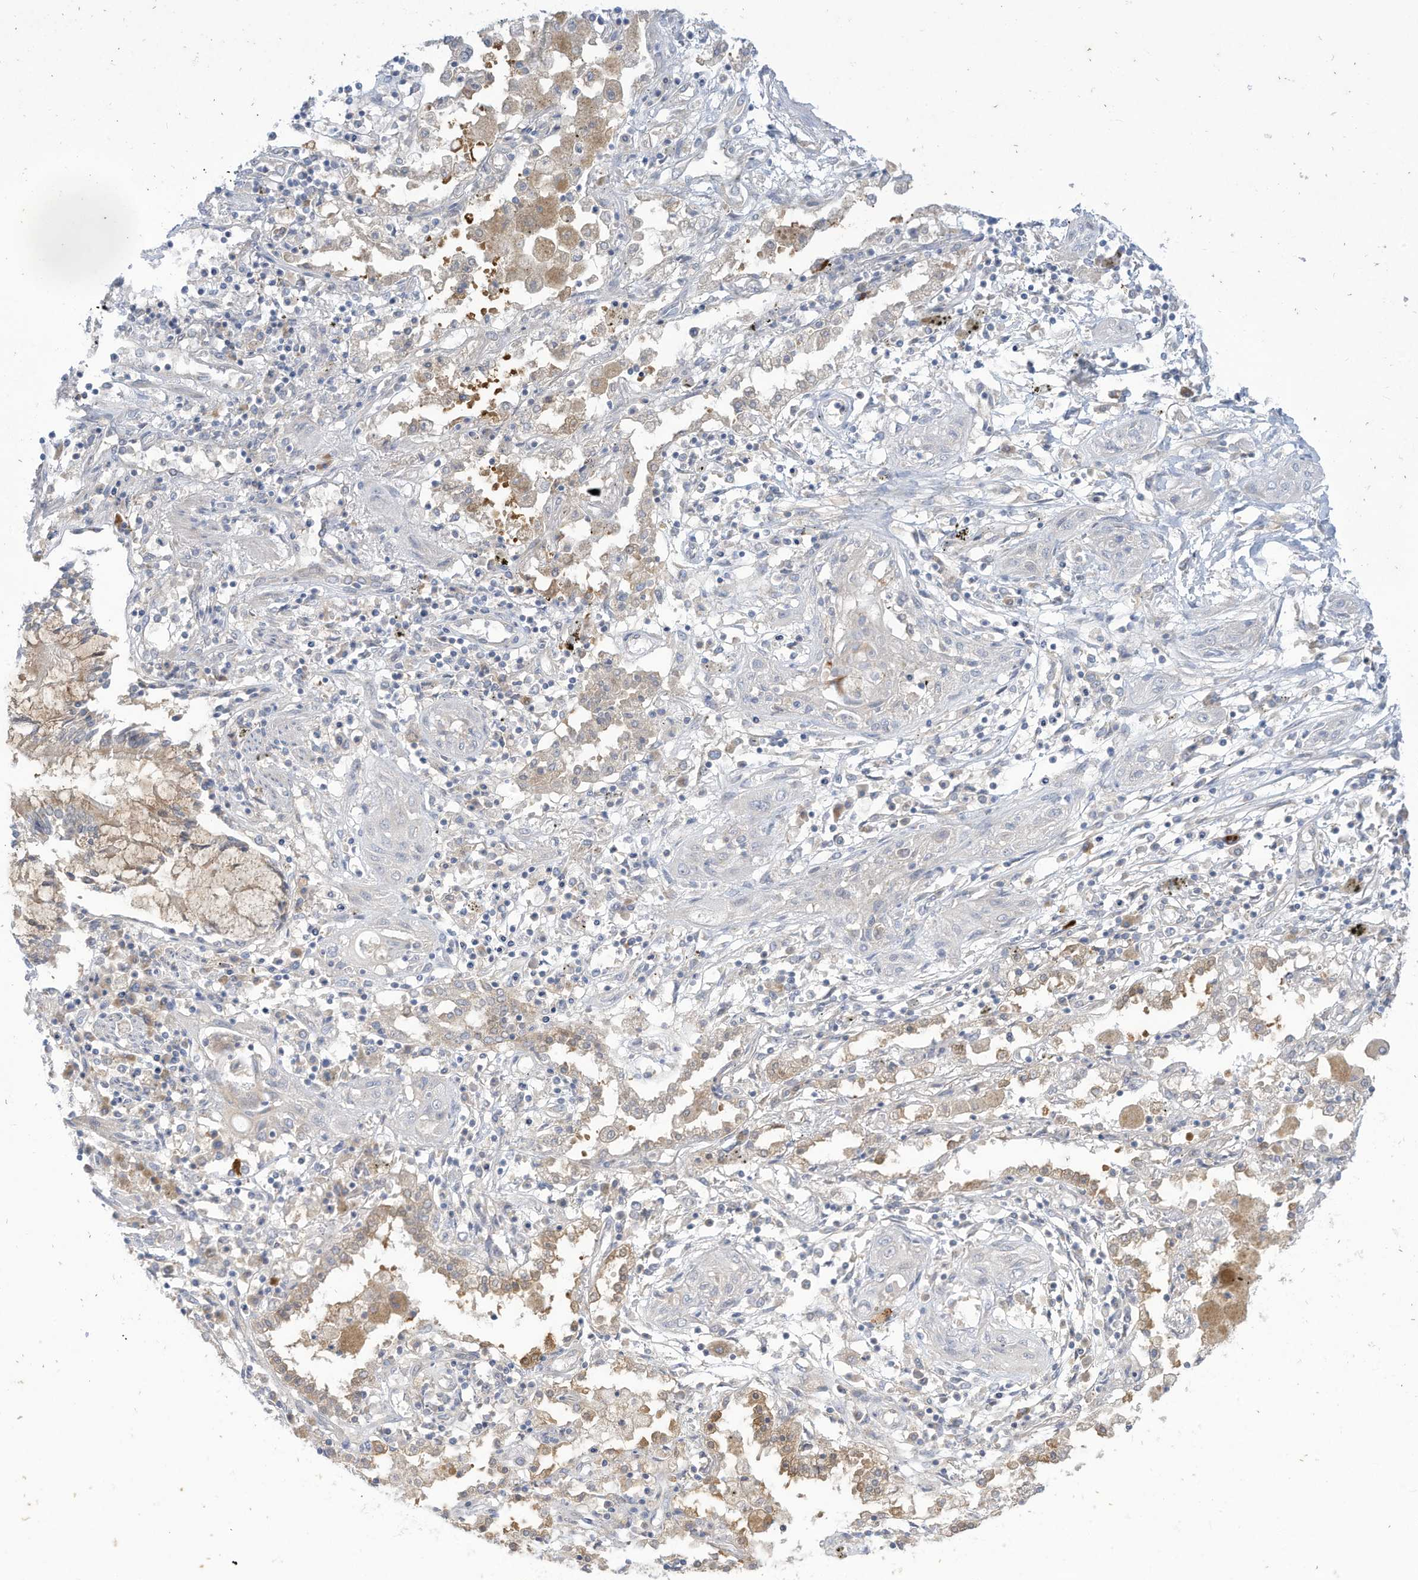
{"staining": {"intensity": "negative", "quantity": "none", "location": "none"}, "tissue": "lung cancer", "cell_type": "Tumor cells", "image_type": "cancer", "snomed": [{"axis": "morphology", "description": "Squamous cell carcinoma, NOS"}, {"axis": "topography", "description": "Lung"}], "caption": "Squamous cell carcinoma (lung) was stained to show a protein in brown. There is no significant positivity in tumor cells.", "gene": "LRRN2", "patient": {"sex": "female", "age": 47}}